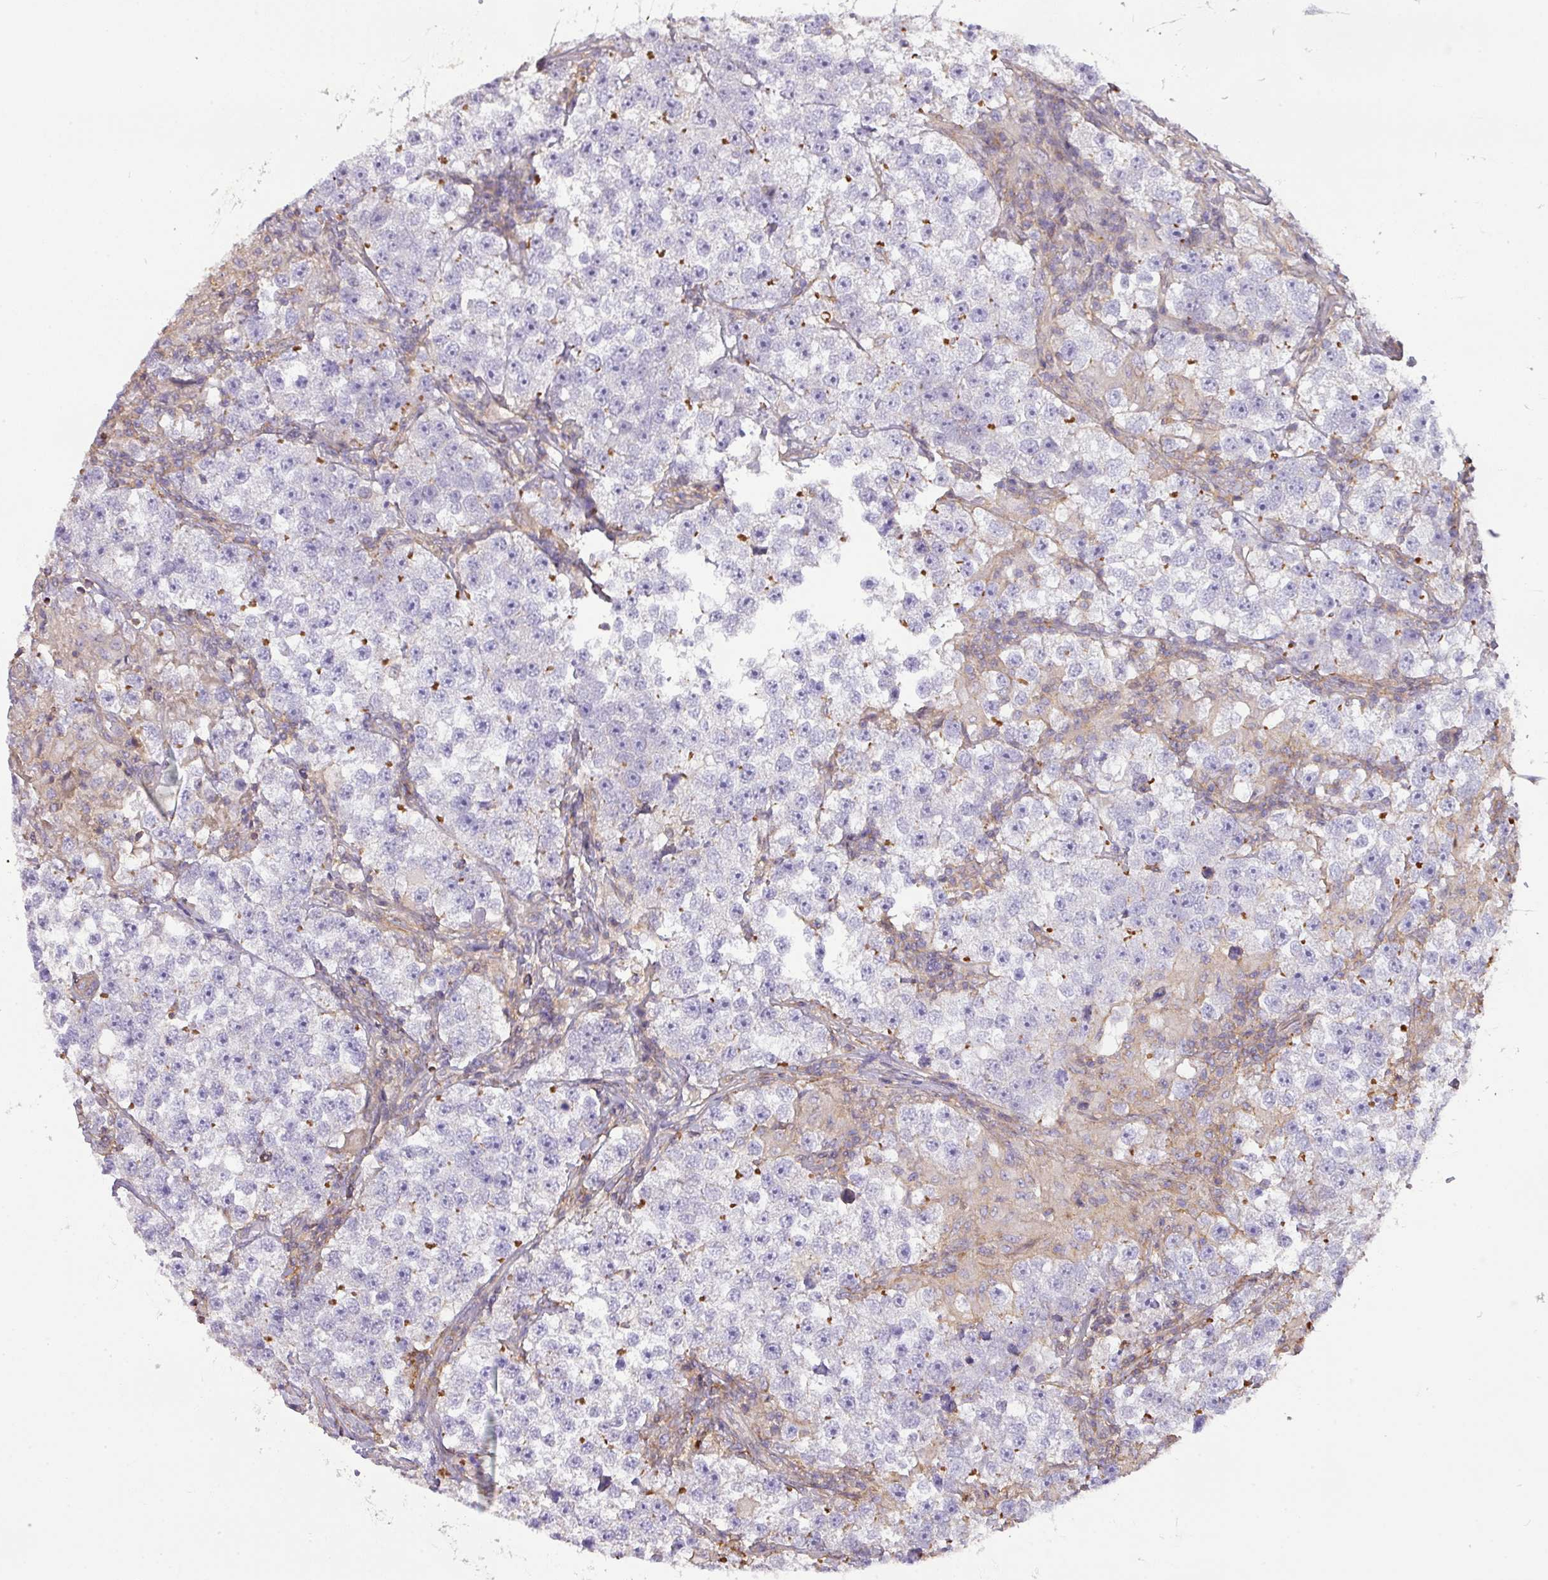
{"staining": {"intensity": "negative", "quantity": "none", "location": "none"}, "tissue": "testis cancer", "cell_type": "Tumor cells", "image_type": "cancer", "snomed": [{"axis": "morphology", "description": "Seminoma, NOS"}, {"axis": "topography", "description": "Testis"}], "caption": "This is a photomicrograph of immunohistochemistry (IHC) staining of seminoma (testis), which shows no expression in tumor cells. The staining was performed using DAB (3,3'-diaminobenzidine) to visualize the protein expression in brown, while the nuclei were stained in blue with hematoxylin (Magnification: 20x).", "gene": "LRRC41", "patient": {"sex": "male", "age": 46}}